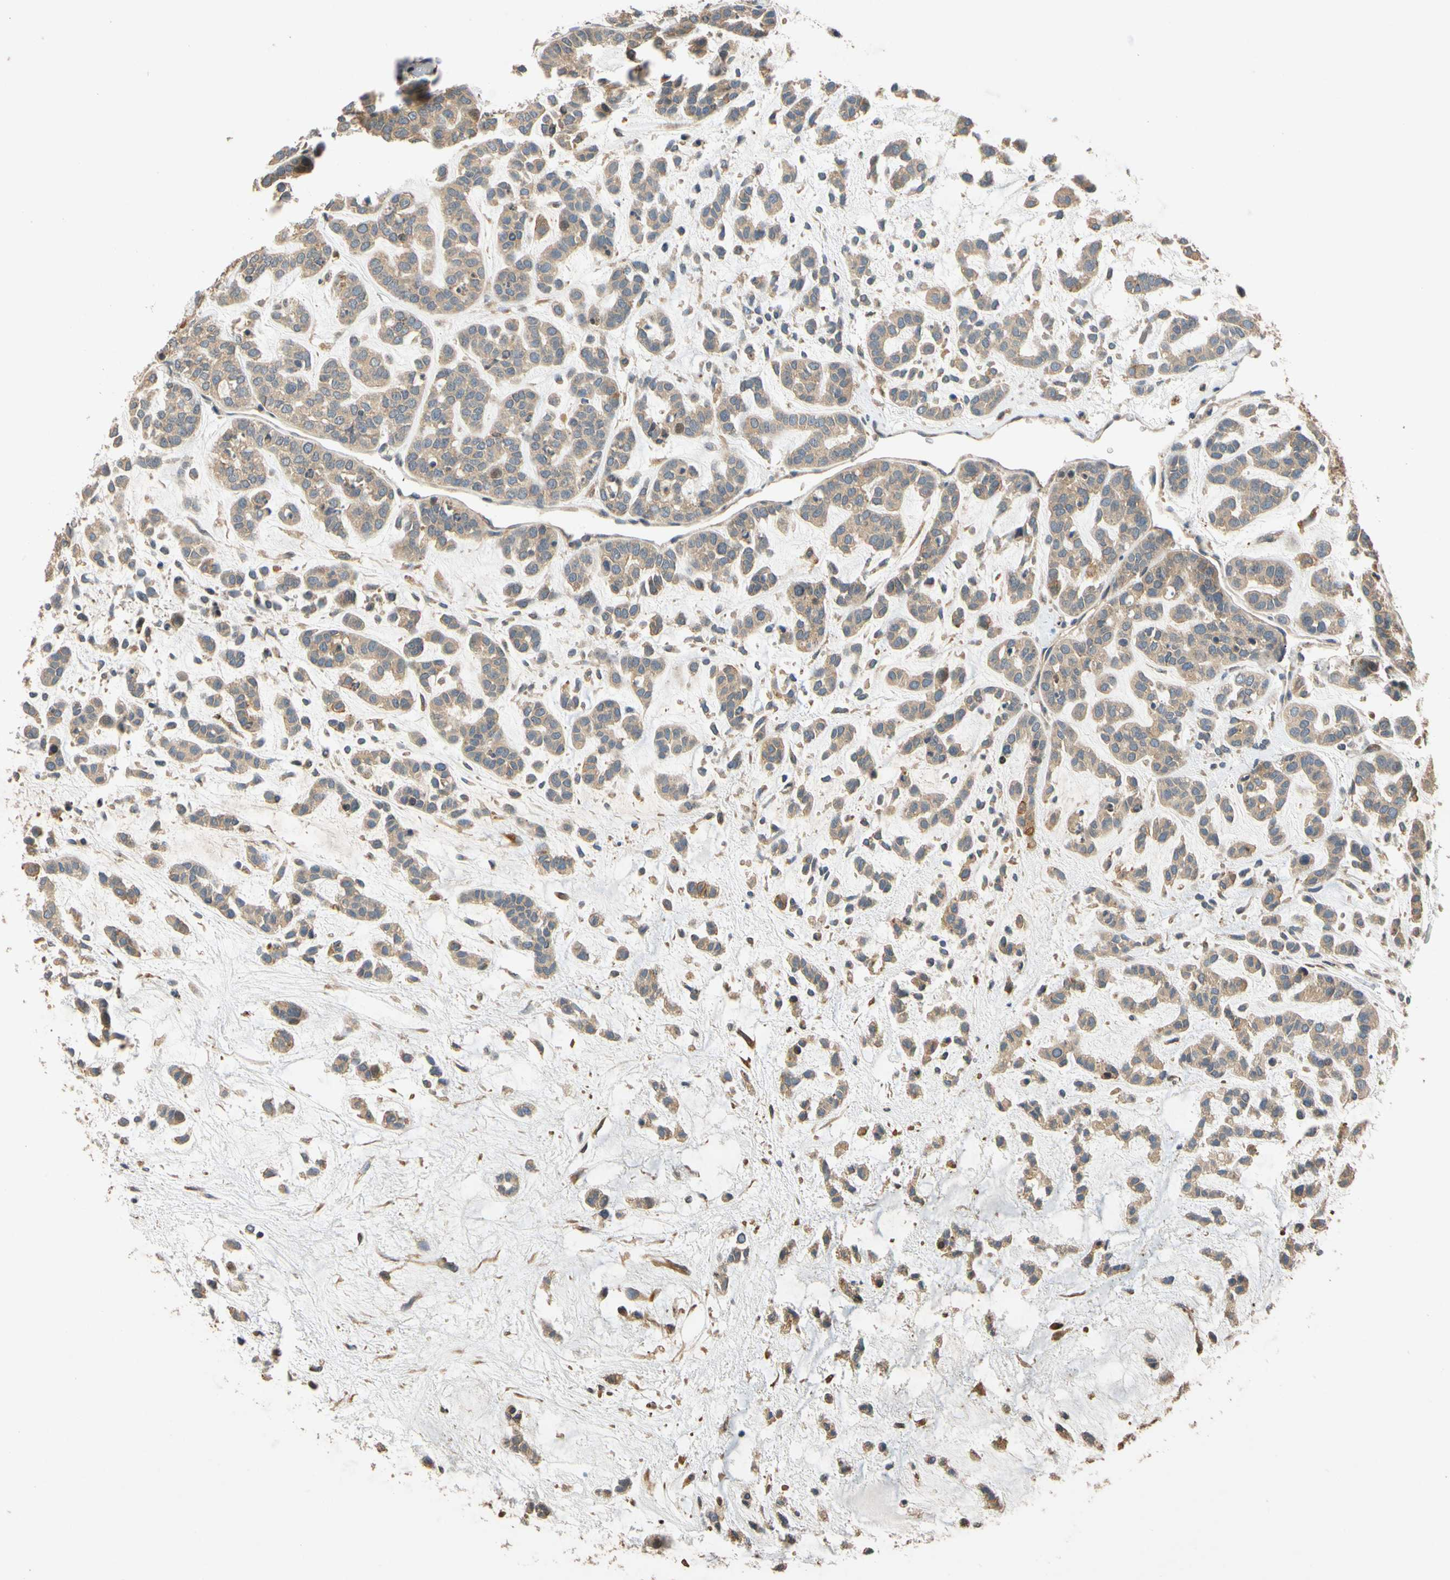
{"staining": {"intensity": "moderate", "quantity": ">75%", "location": "cytoplasmic/membranous"}, "tissue": "head and neck cancer", "cell_type": "Tumor cells", "image_type": "cancer", "snomed": [{"axis": "morphology", "description": "Adenocarcinoma, NOS"}, {"axis": "morphology", "description": "Adenoma, NOS"}, {"axis": "topography", "description": "Head-Neck"}], "caption": "DAB immunohistochemical staining of head and neck cancer (adenoma) displays moderate cytoplasmic/membranous protein expression in approximately >75% of tumor cells.", "gene": "USP46", "patient": {"sex": "female", "age": 55}}